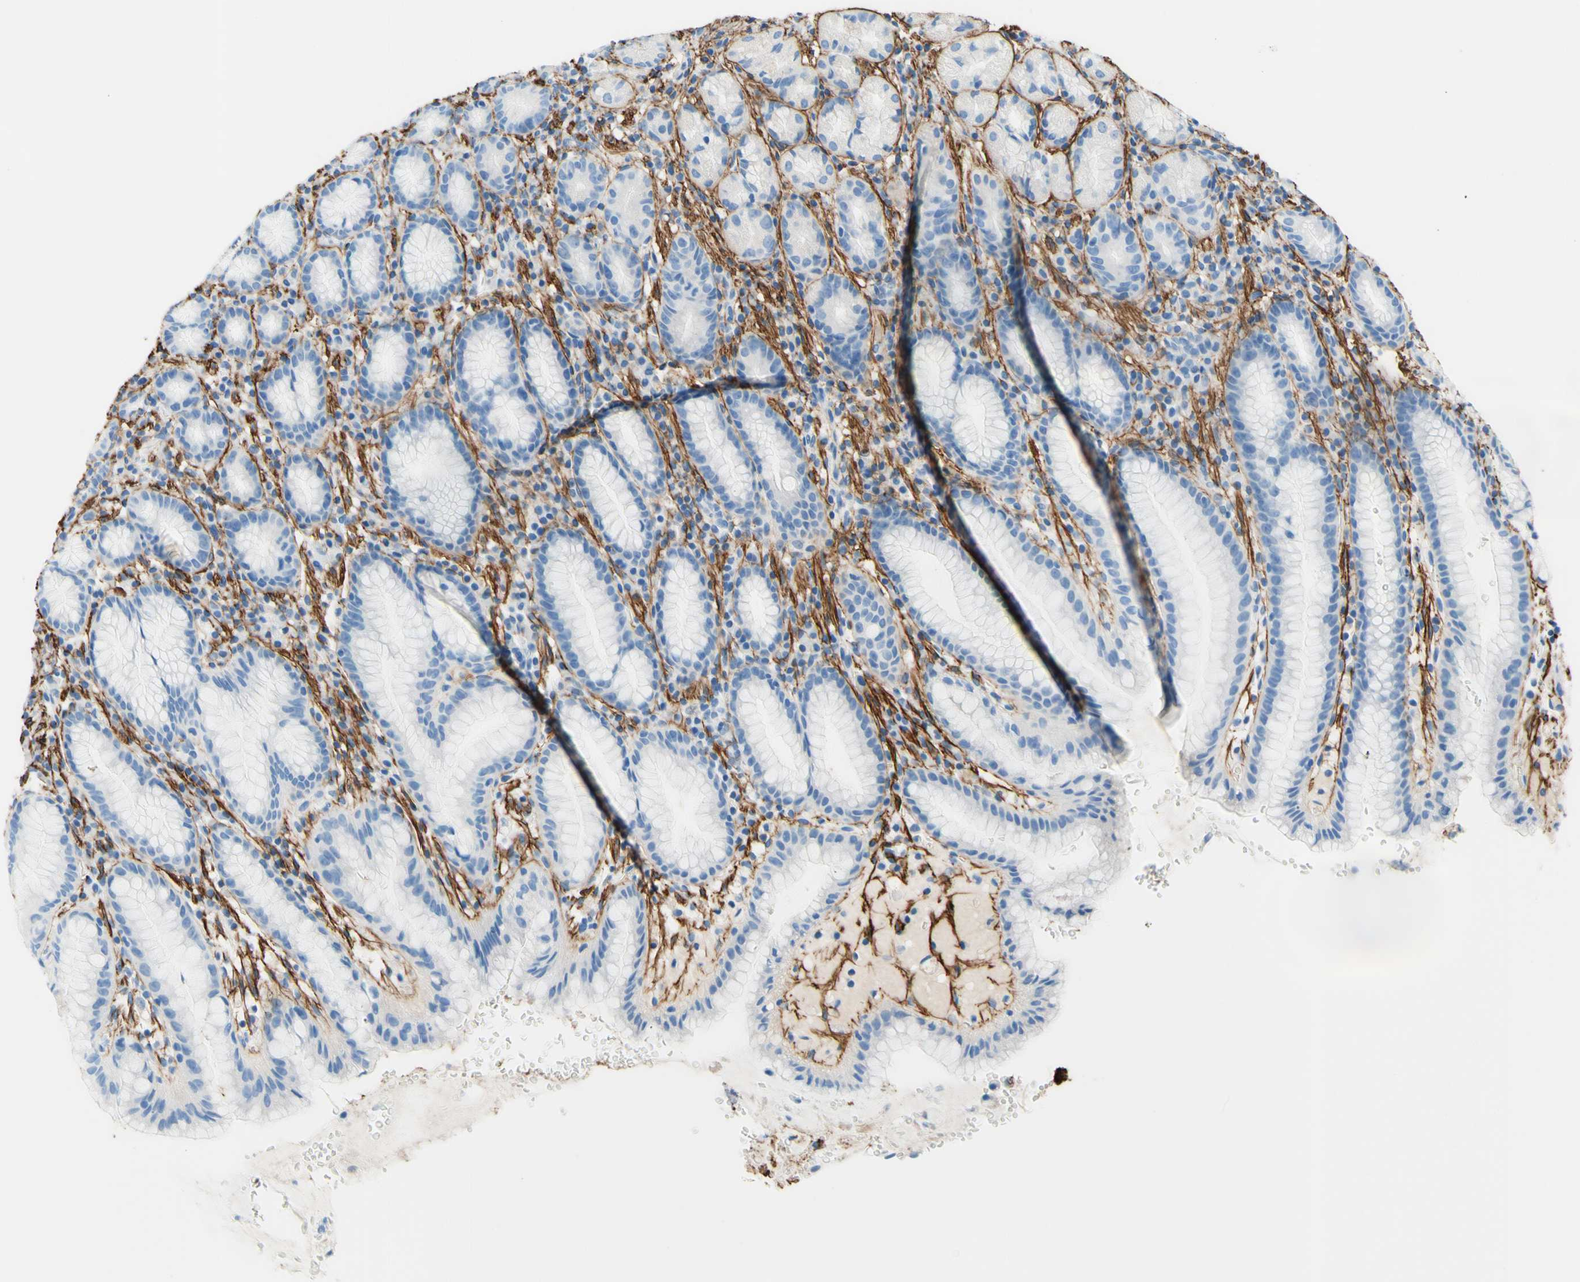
{"staining": {"intensity": "negative", "quantity": "none", "location": "none"}, "tissue": "stomach", "cell_type": "Glandular cells", "image_type": "normal", "snomed": [{"axis": "morphology", "description": "Normal tissue, NOS"}, {"axis": "topography", "description": "Stomach, lower"}], "caption": "IHC of normal stomach exhibits no positivity in glandular cells. (IHC, brightfield microscopy, high magnification).", "gene": "MFAP5", "patient": {"sex": "male", "age": 52}}